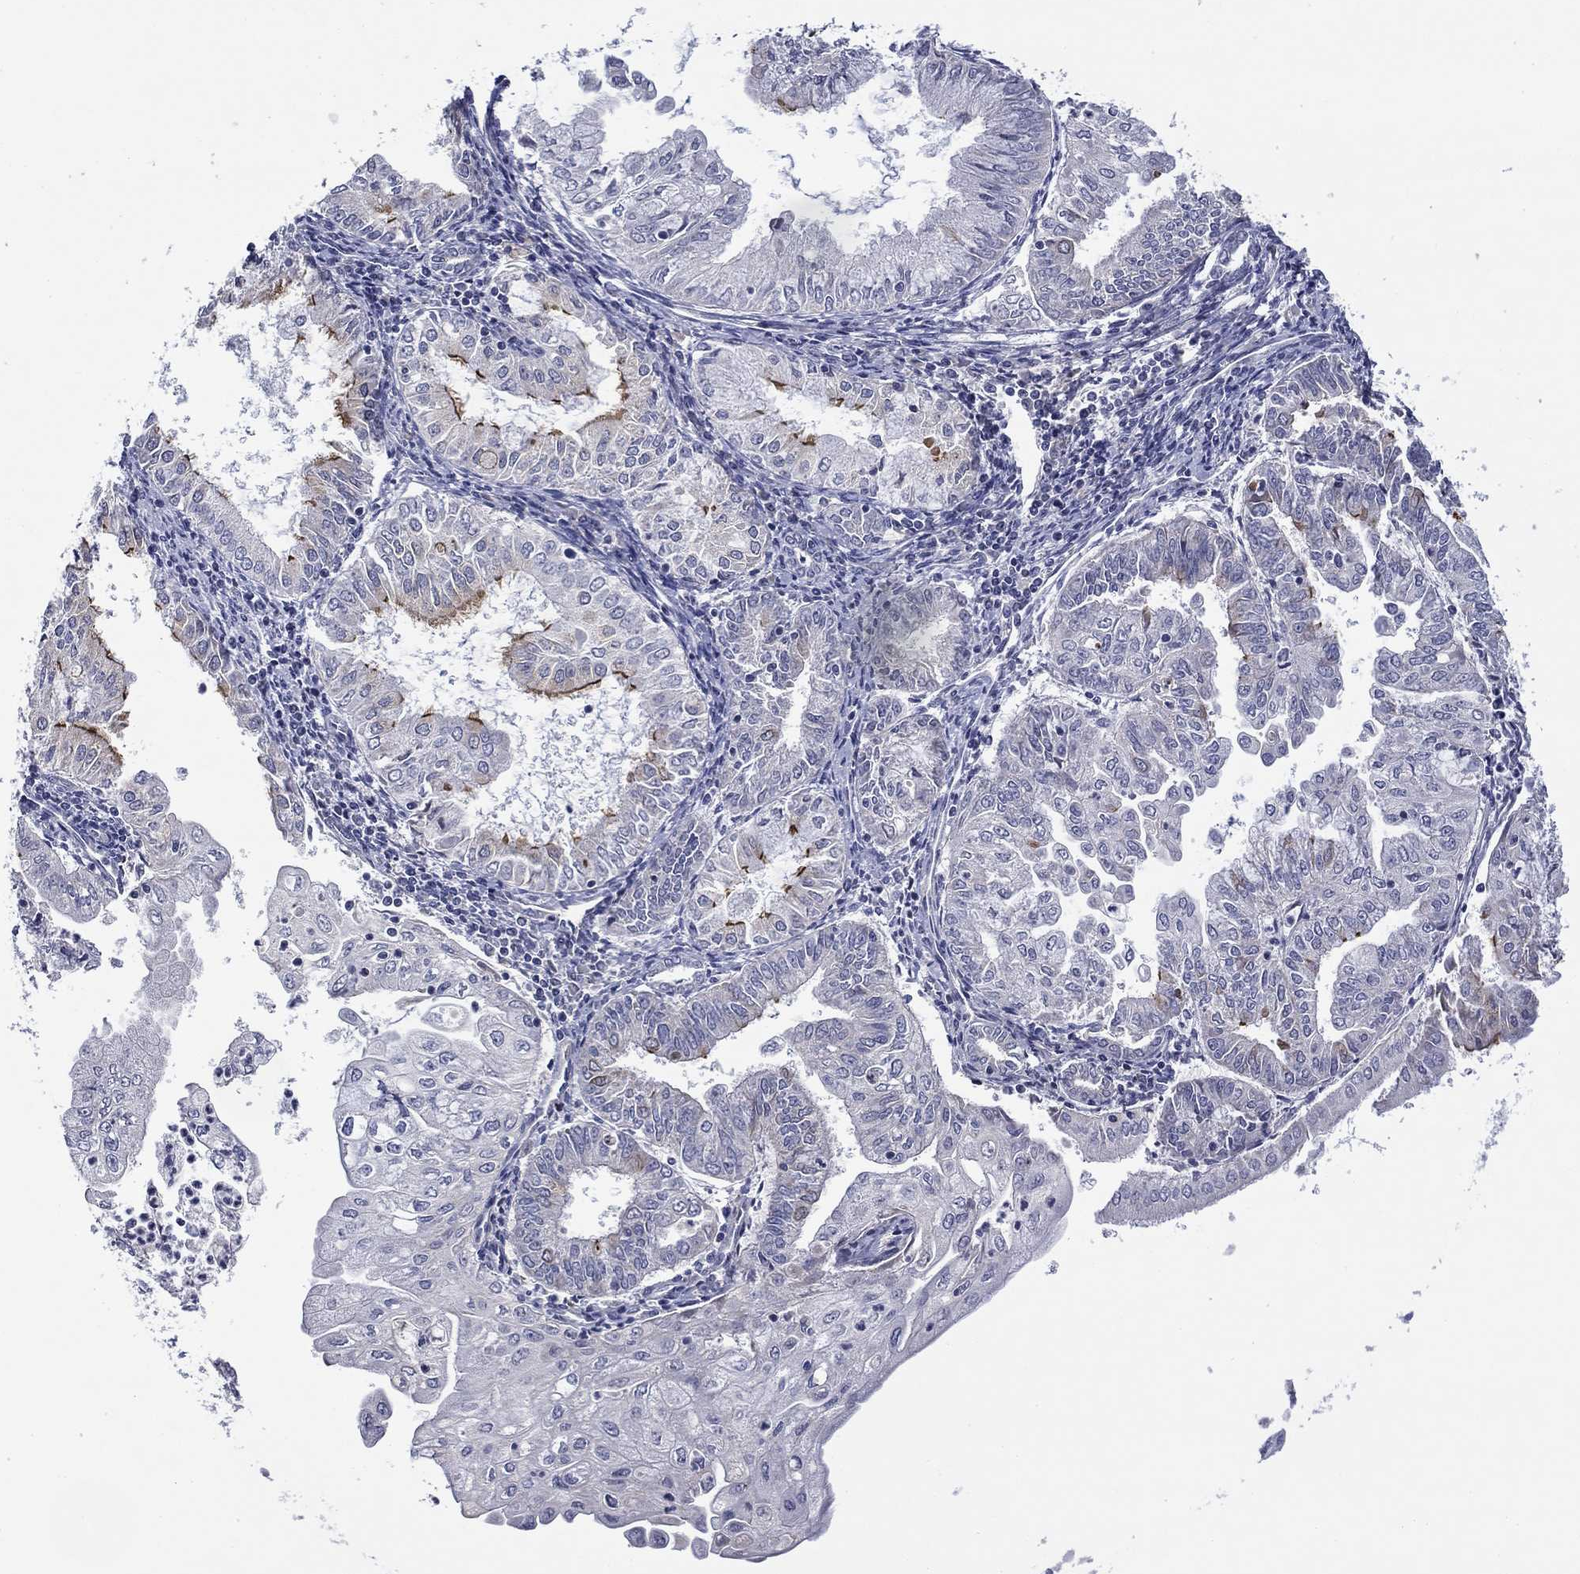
{"staining": {"intensity": "negative", "quantity": "none", "location": "none"}, "tissue": "endometrial cancer", "cell_type": "Tumor cells", "image_type": "cancer", "snomed": [{"axis": "morphology", "description": "Adenocarcinoma, NOS"}, {"axis": "topography", "description": "Endometrium"}], "caption": "Protein analysis of endometrial adenocarcinoma exhibits no significant expression in tumor cells.", "gene": "SPATA7", "patient": {"sex": "female", "age": 56}}